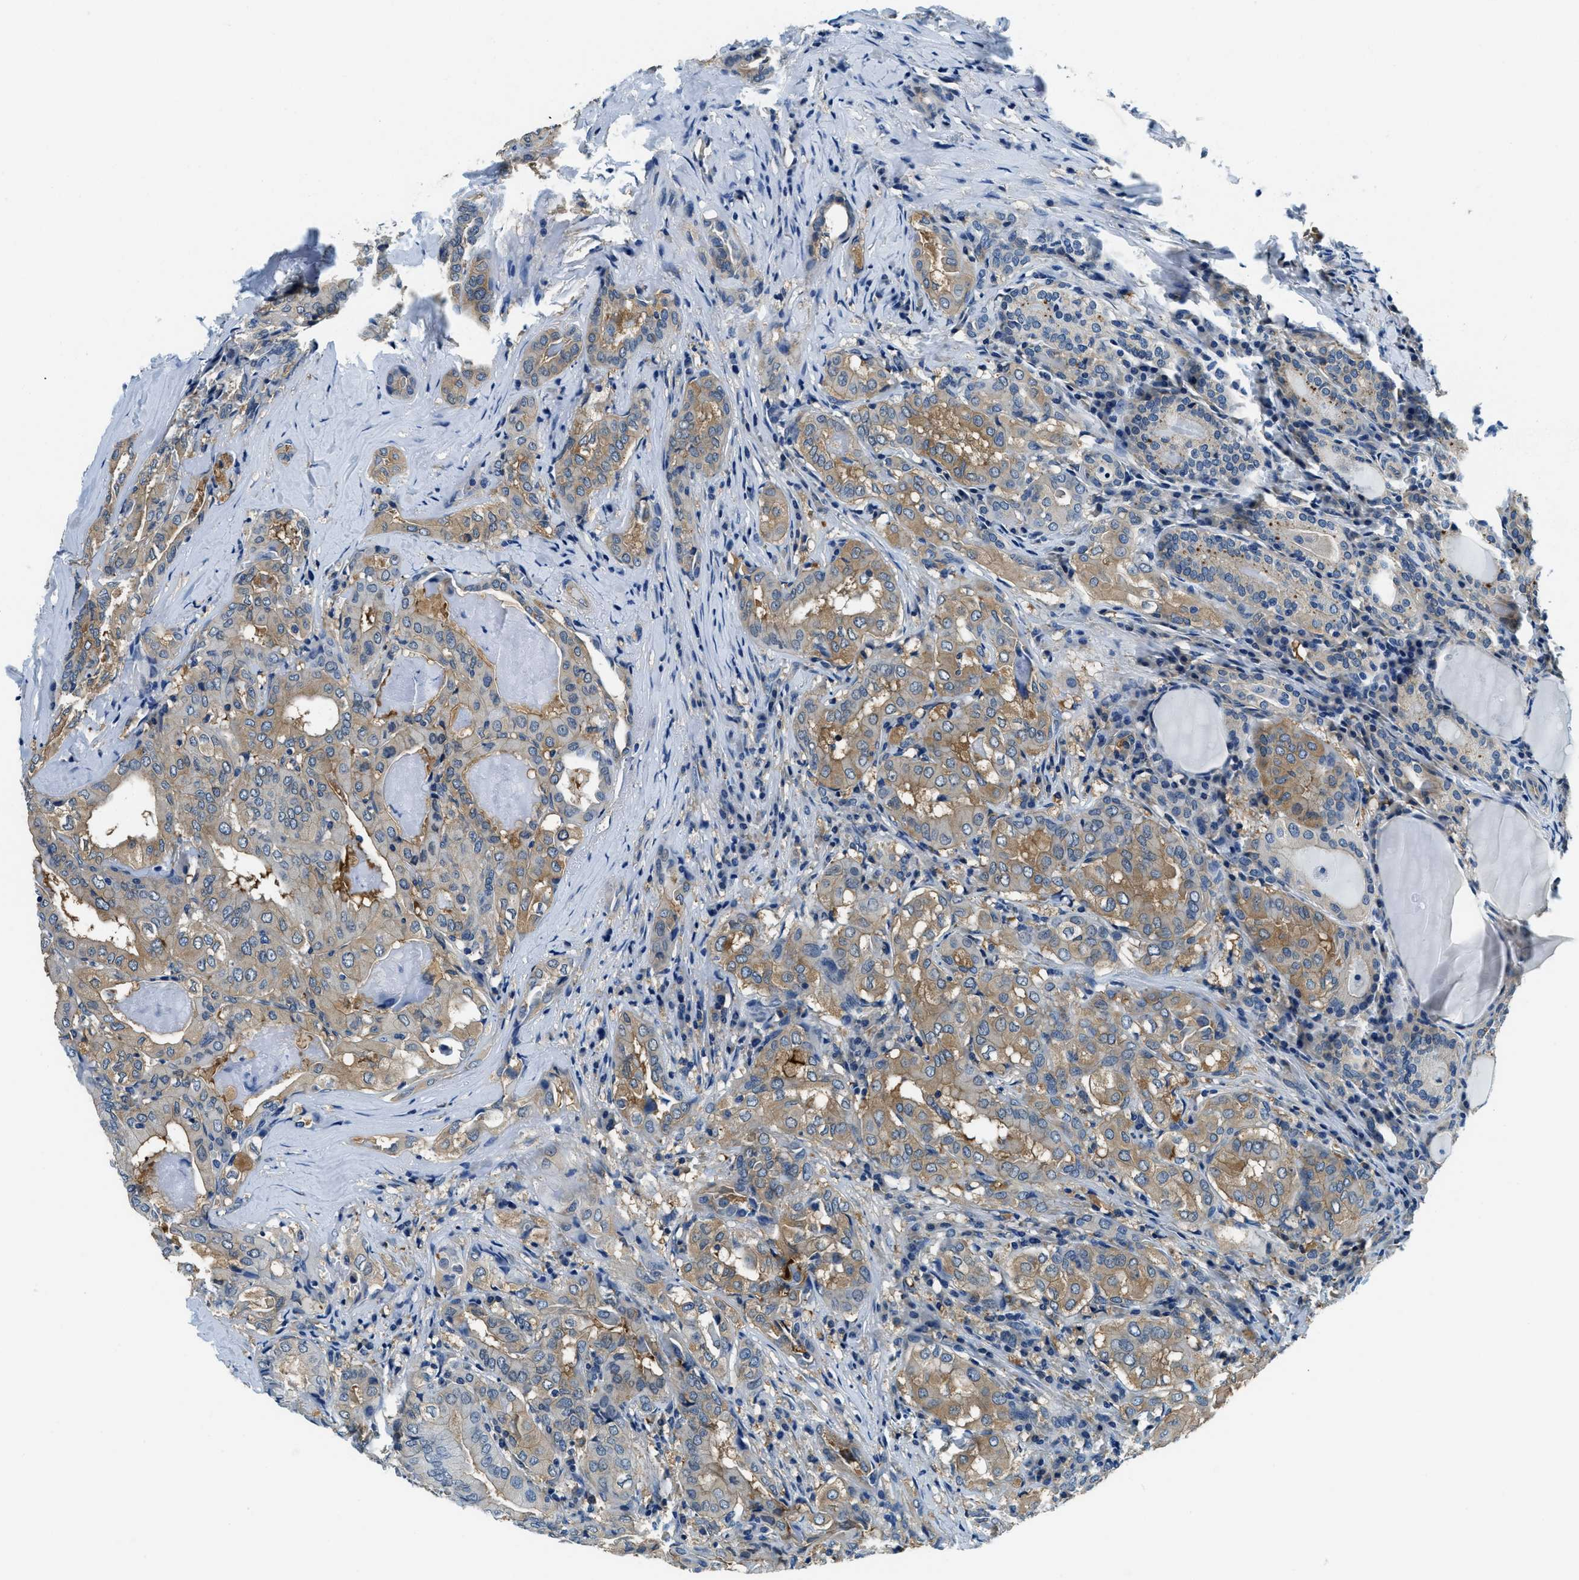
{"staining": {"intensity": "moderate", "quantity": "25%-75%", "location": "cytoplasmic/membranous"}, "tissue": "thyroid cancer", "cell_type": "Tumor cells", "image_type": "cancer", "snomed": [{"axis": "morphology", "description": "Papillary adenocarcinoma, NOS"}, {"axis": "topography", "description": "Thyroid gland"}], "caption": "An image showing moderate cytoplasmic/membranous staining in about 25%-75% of tumor cells in thyroid papillary adenocarcinoma, as visualized by brown immunohistochemical staining.", "gene": "TWF1", "patient": {"sex": "female", "age": 42}}